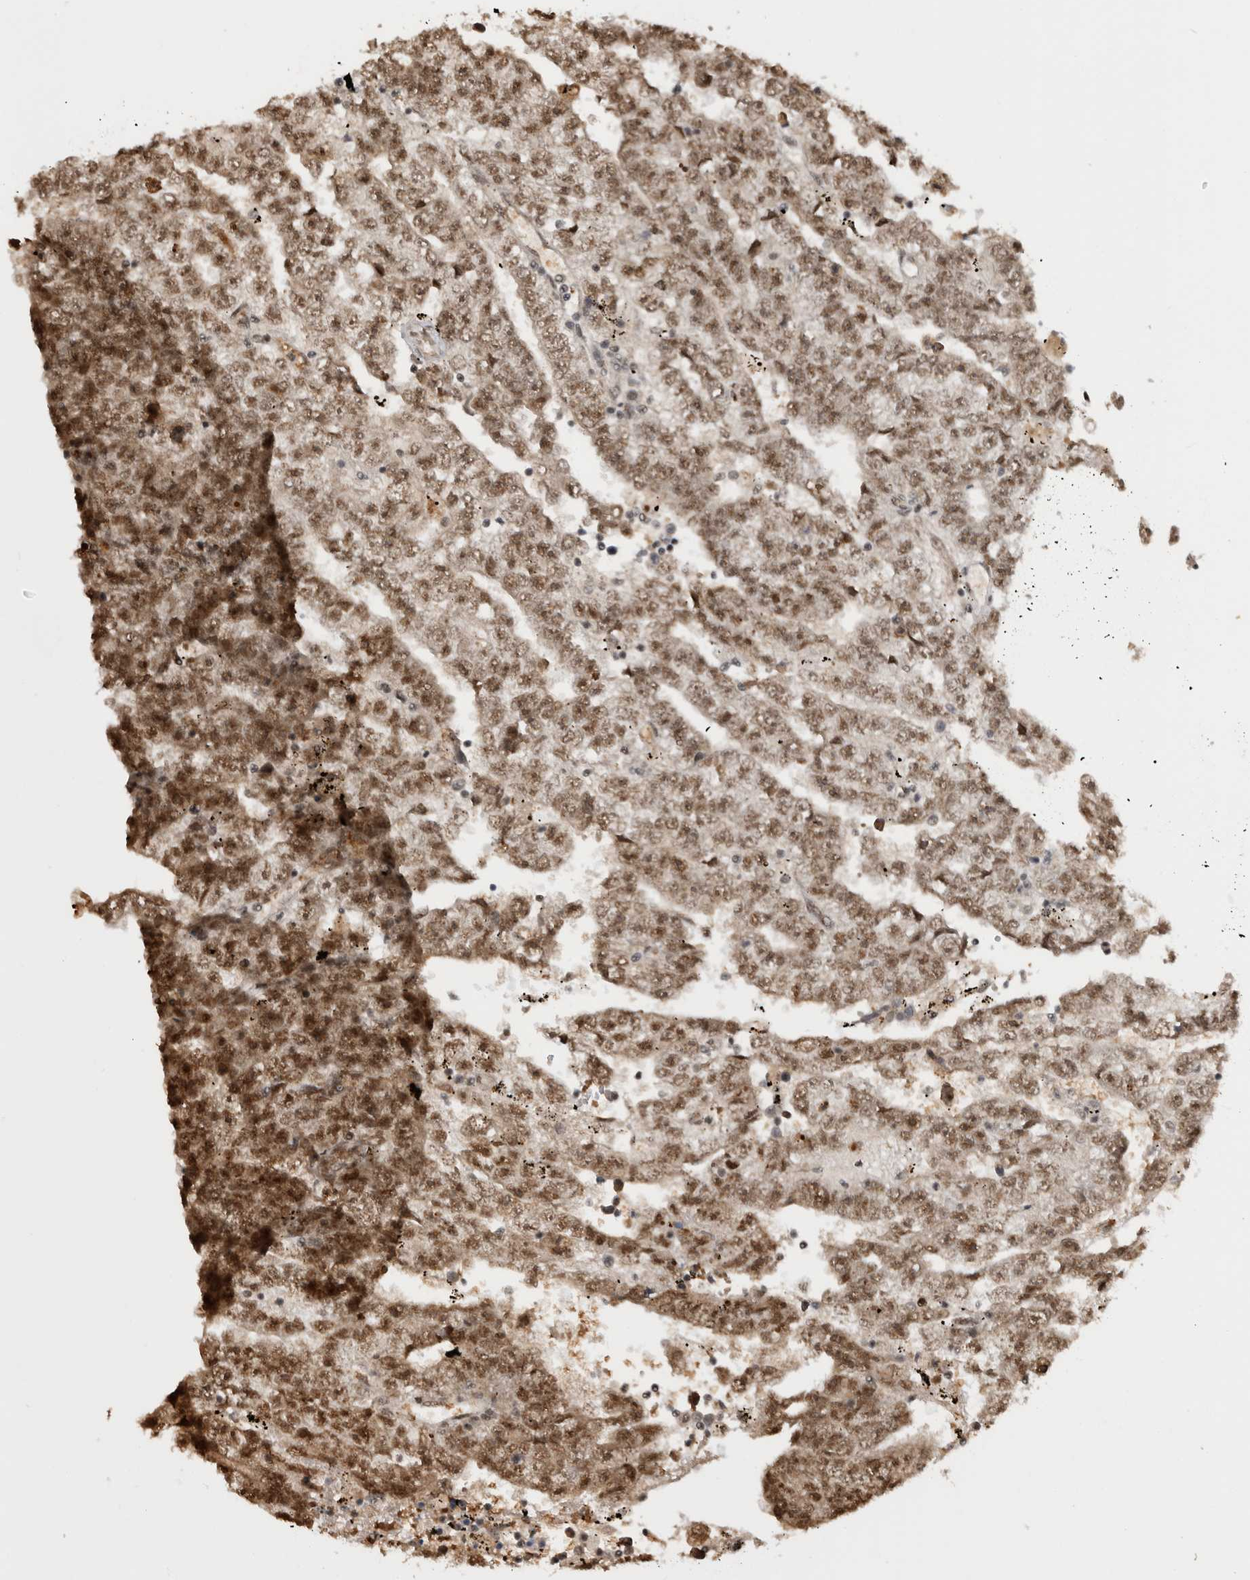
{"staining": {"intensity": "moderate", "quantity": ">75%", "location": "nuclear"}, "tissue": "testis cancer", "cell_type": "Tumor cells", "image_type": "cancer", "snomed": [{"axis": "morphology", "description": "Carcinoma, Embryonal, NOS"}, {"axis": "topography", "description": "Testis"}], "caption": "Immunohistochemistry staining of testis cancer, which demonstrates medium levels of moderate nuclear positivity in about >75% of tumor cells indicating moderate nuclear protein staining. The staining was performed using DAB (brown) for protein detection and nuclei were counterstained in hematoxylin (blue).", "gene": "EYA2", "patient": {"sex": "male", "age": 25}}